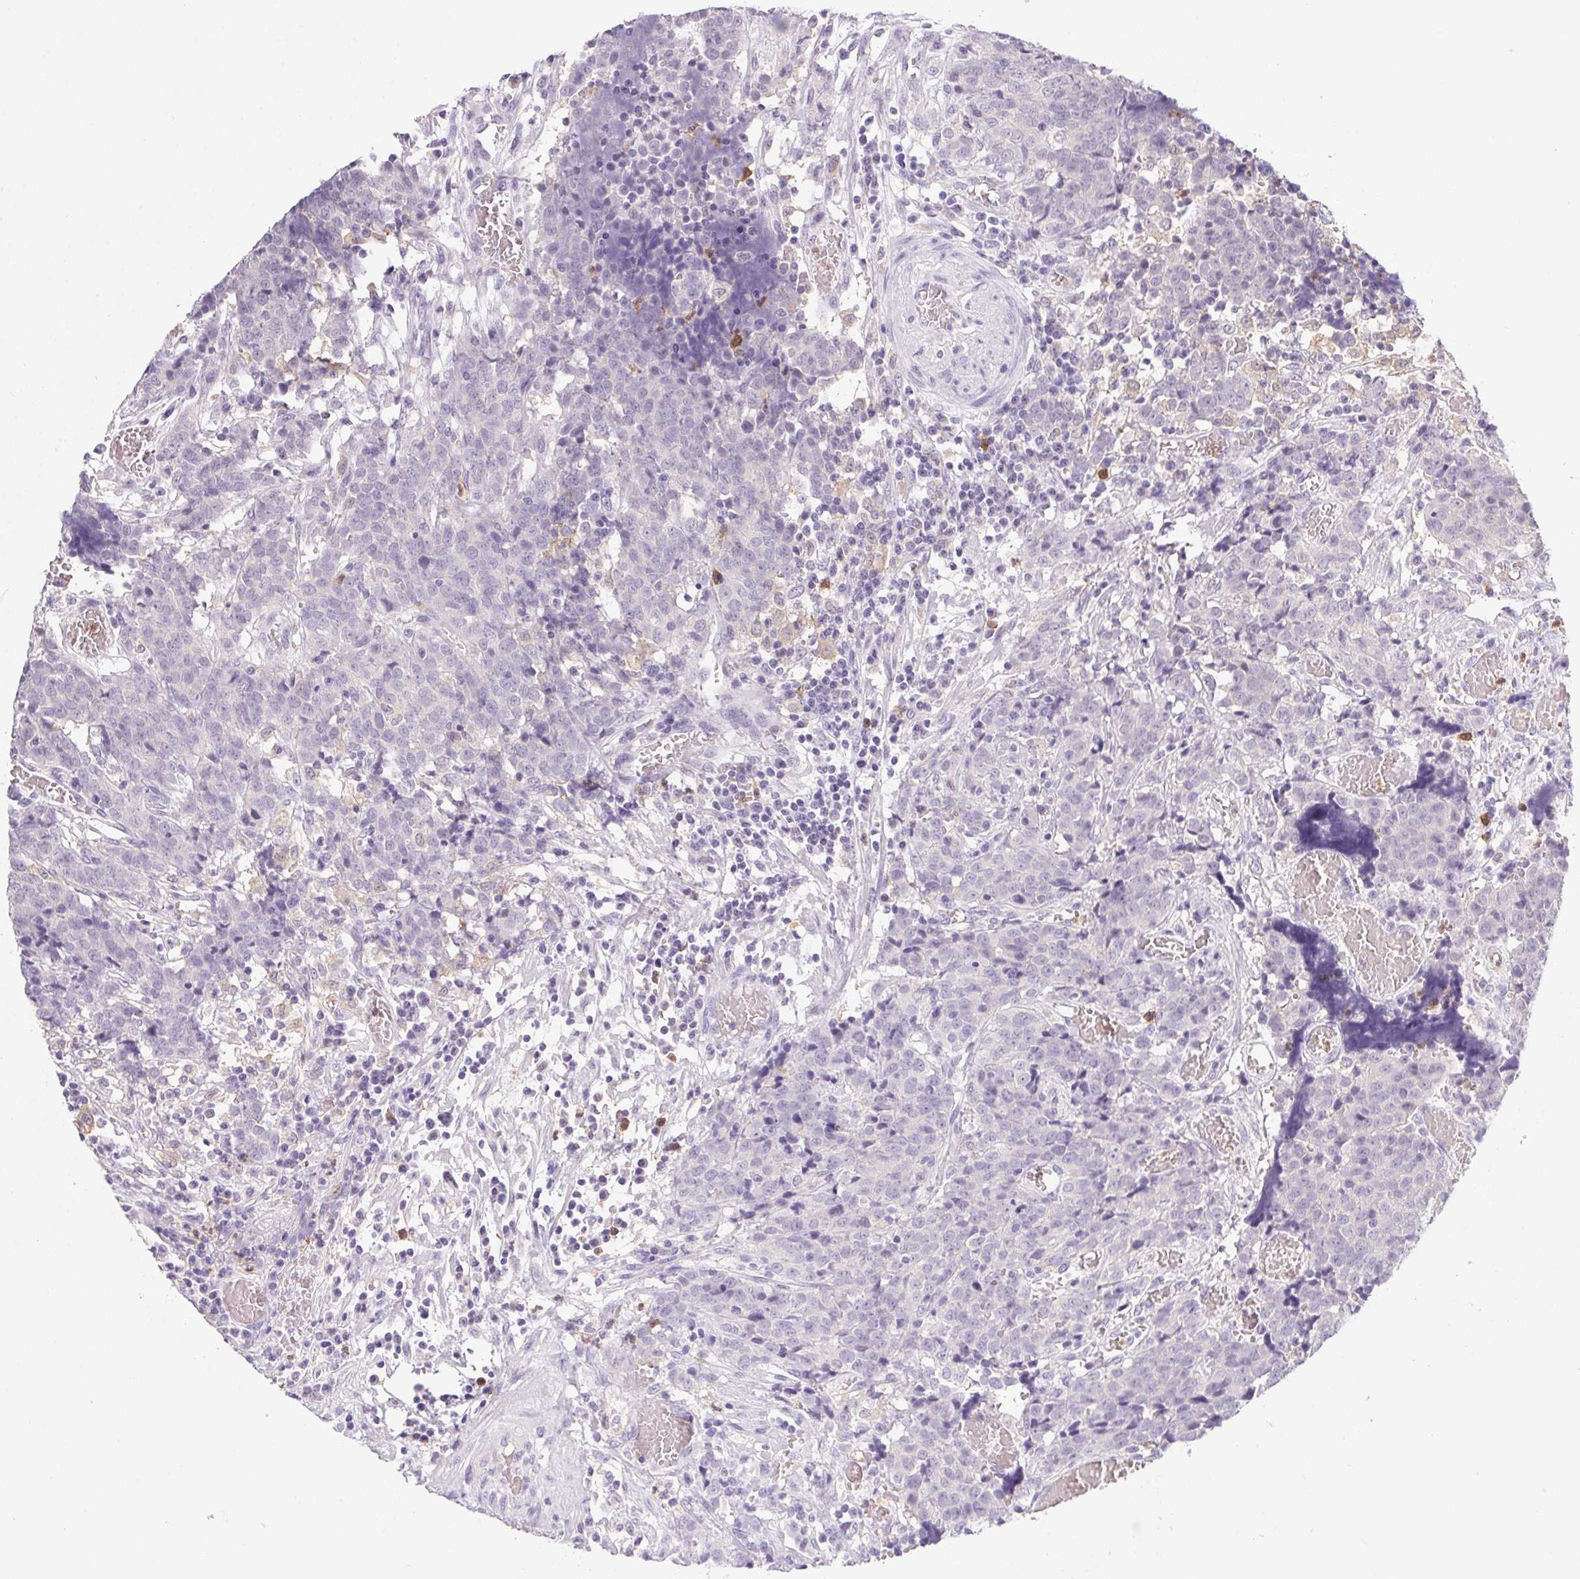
{"staining": {"intensity": "negative", "quantity": "none", "location": "none"}, "tissue": "prostate cancer", "cell_type": "Tumor cells", "image_type": "cancer", "snomed": [{"axis": "morphology", "description": "Adenocarcinoma, High grade"}, {"axis": "topography", "description": "Prostate and seminal vesicle, NOS"}], "caption": "Tumor cells are negative for protein expression in human prostate adenocarcinoma (high-grade).", "gene": "DNAJC5G", "patient": {"sex": "male", "age": 60}}